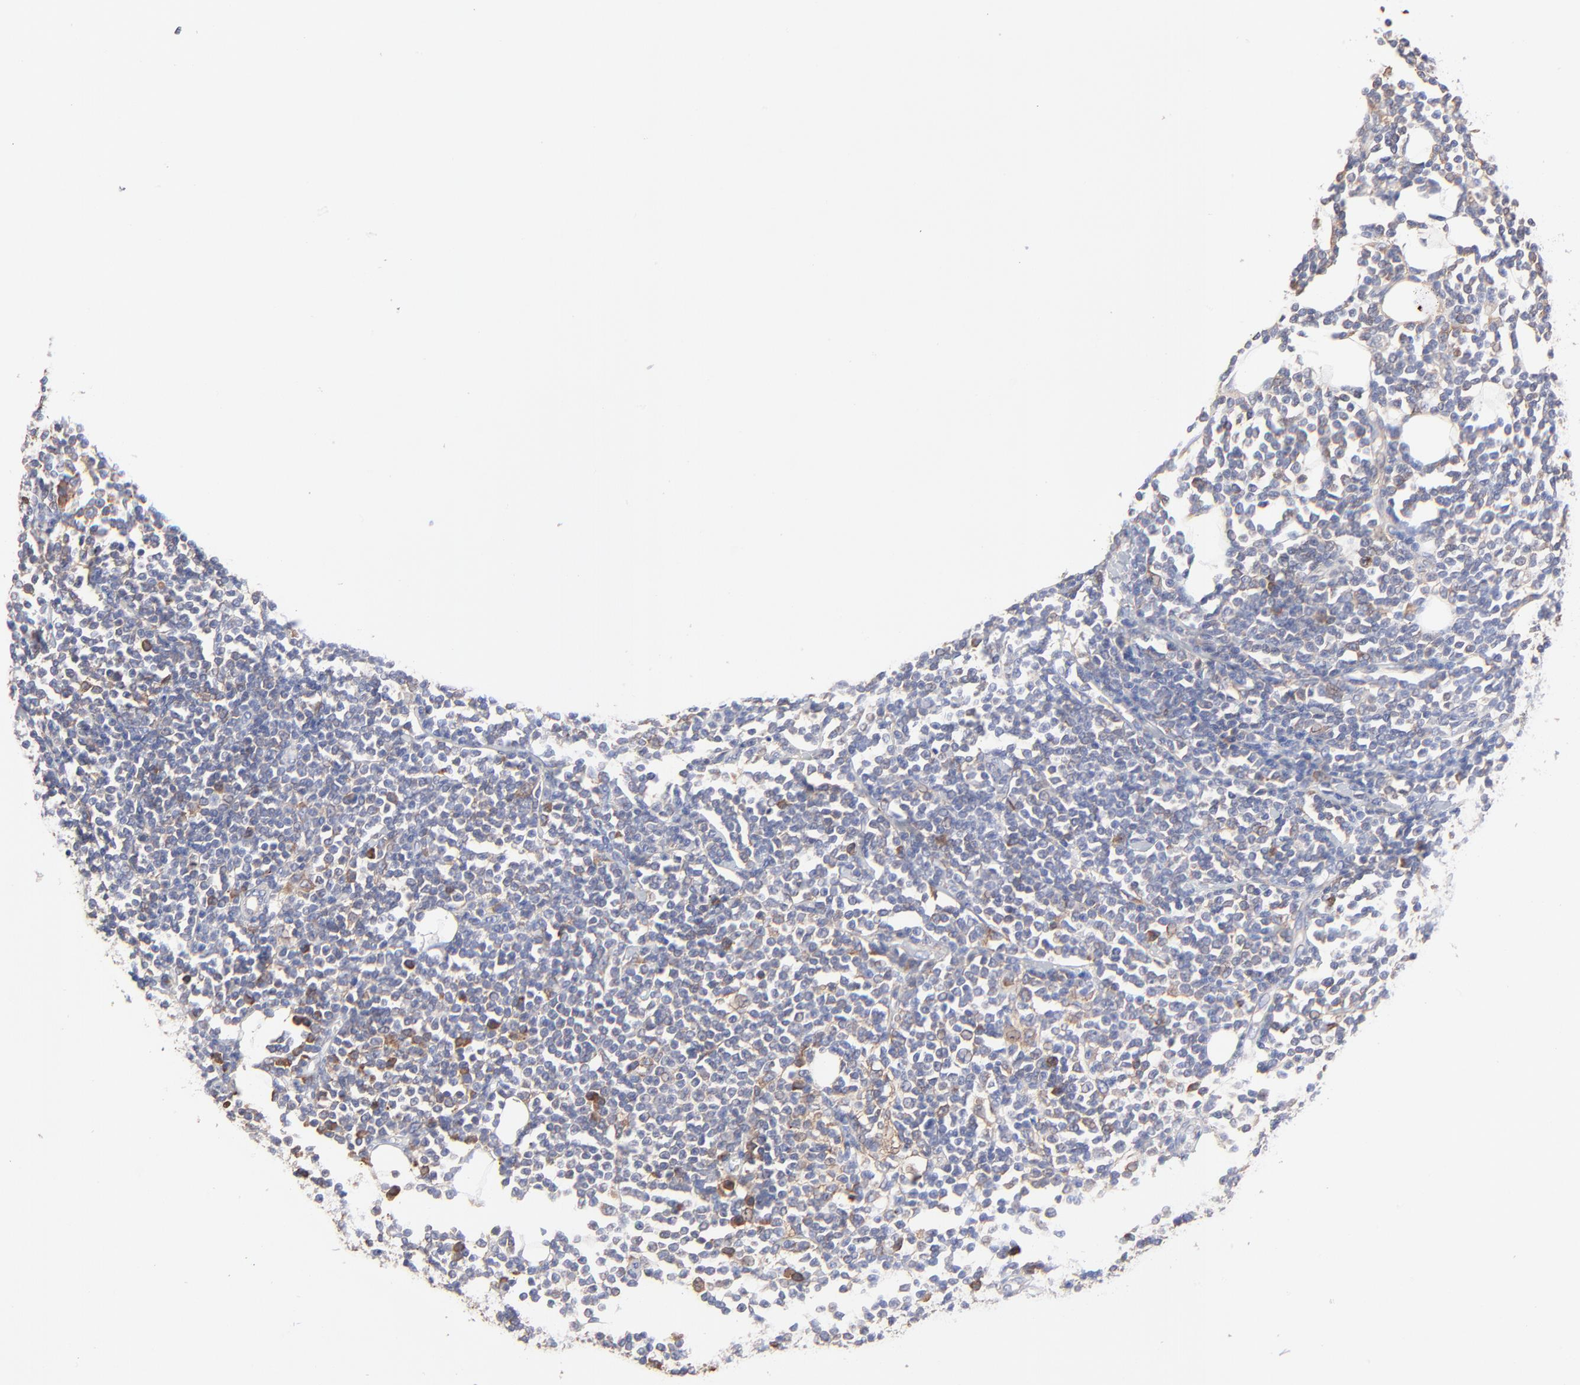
{"staining": {"intensity": "negative", "quantity": "none", "location": "none"}, "tissue": "lymphoma", "cell_type": "Tumor cells", "image_type": "cancer", "snomed": [{"axis": "morphology", "description": "Malignant lymphoma, non-Hodgkin's type, Low grade"}, {"axis": "topography", "description": "Soft tissue"}], "caption": "The micrograph reveals no significant staining in tumor cells of lymphoma.", "gene": "PPFIBP2", "patient": {"sex": "male", "age": 92}}